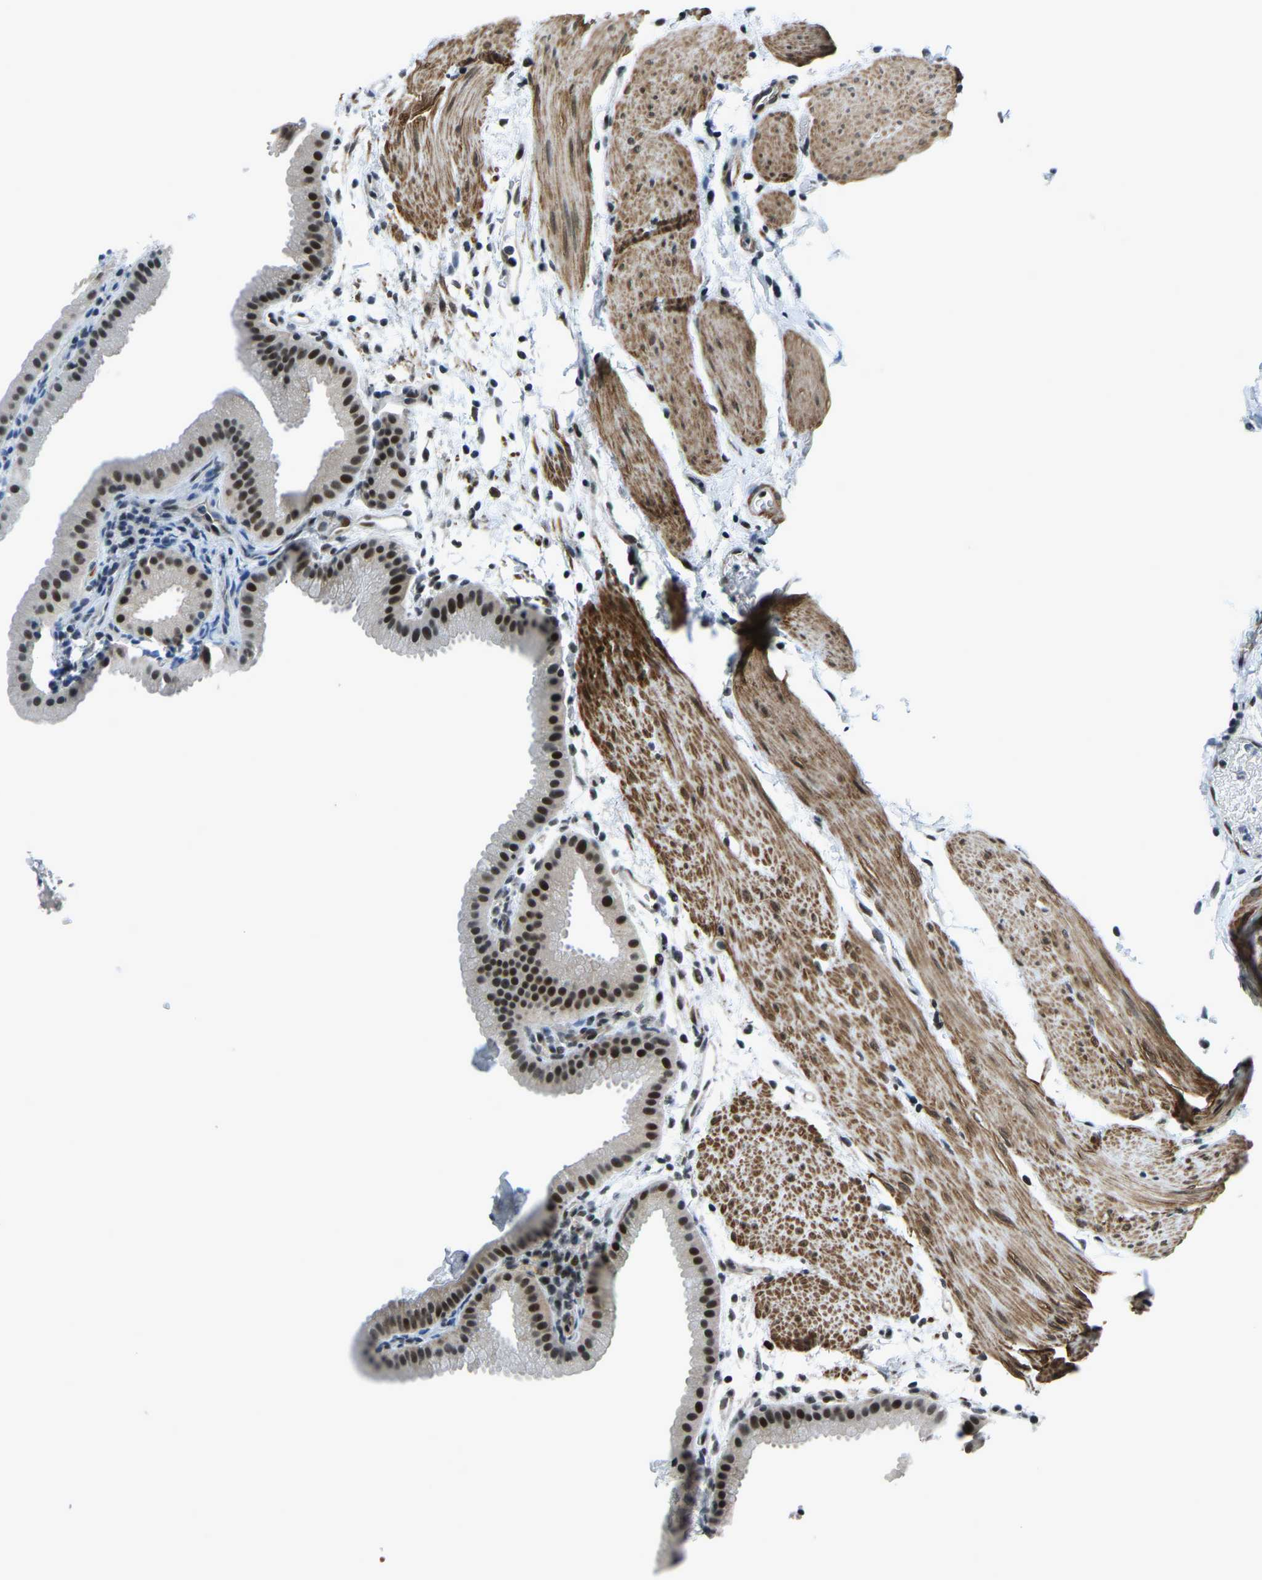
{"staining": {"intensity": "strong", "quantity": ">75%", "location": "cytoplasmic/membranous,nuclear"}, "tissue": "gallbladder", "cell_type": "Glandular cells", "image_type": "normal", "snomed": [{"axis": "morphology", "description": "Normal tissue, NOS"}, {"axis": "topography", "description": "Gallbladder"}], "caption": "Gallbladder stained with a protein marker displays strong staining in glandular cells.", "gene": "PRCC", "patient": {"sex": "female", "age": 64}}